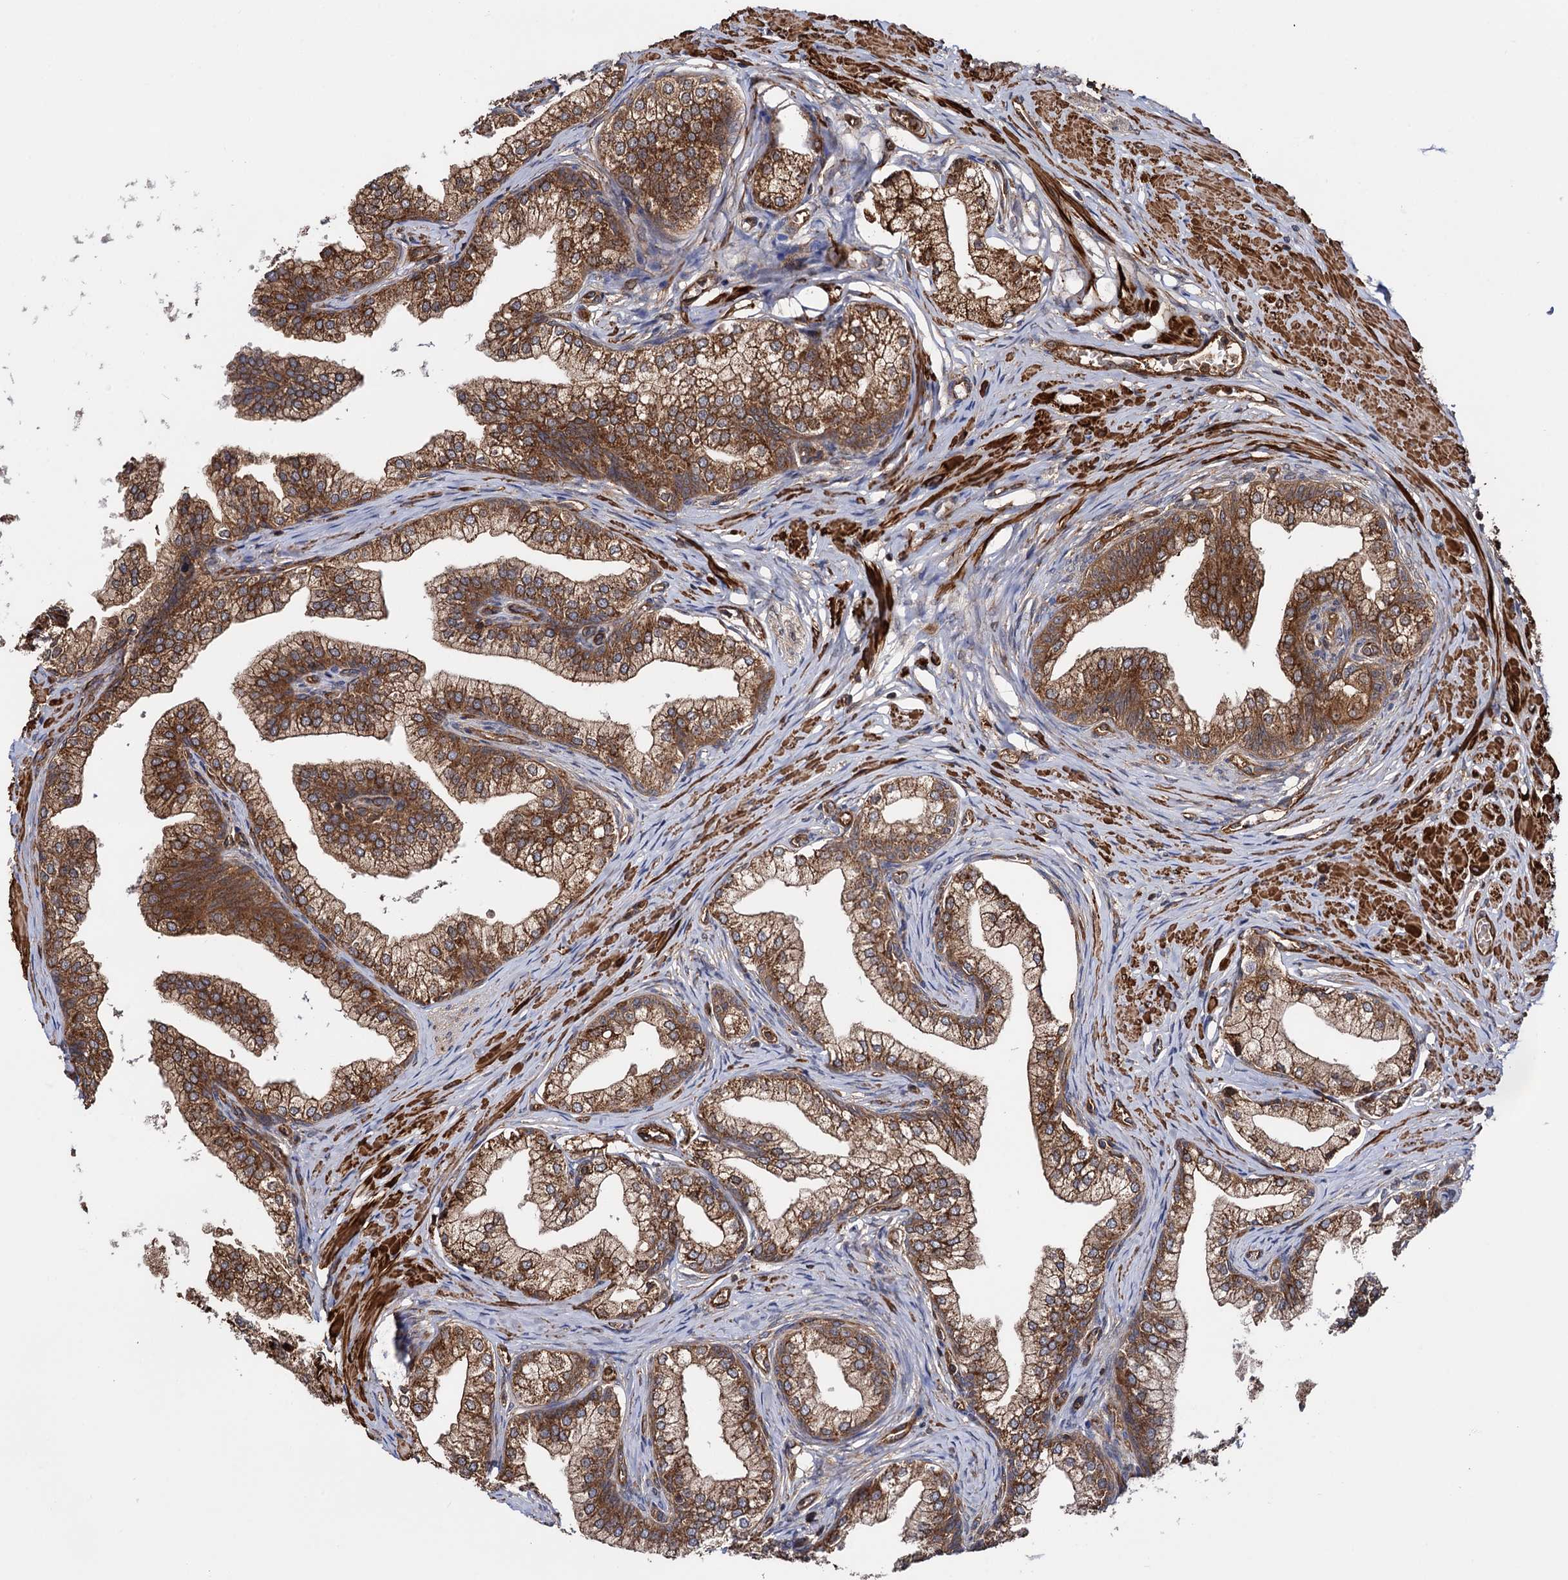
{"staining": {"intensity": "strong", "quantity": ">75%", "location": "cytoplasmic/membranous"}, "tissue": "prostate", "cell_type": "Glandular cells", "image_type": "normal", "snomed": [{"axis": "morphology", "description": "Normal tissue, NOS"}, {"axis": "topography", "description": "Prostate"}], "caption": "This is an image of immunohistochemistry staining of unremarkable prostate, which shows strong positivity in the cytoplasmic/membranous of glandular cells.", "gene": "ATP8B4", "patient": {"sex": "male", "age": 60}}